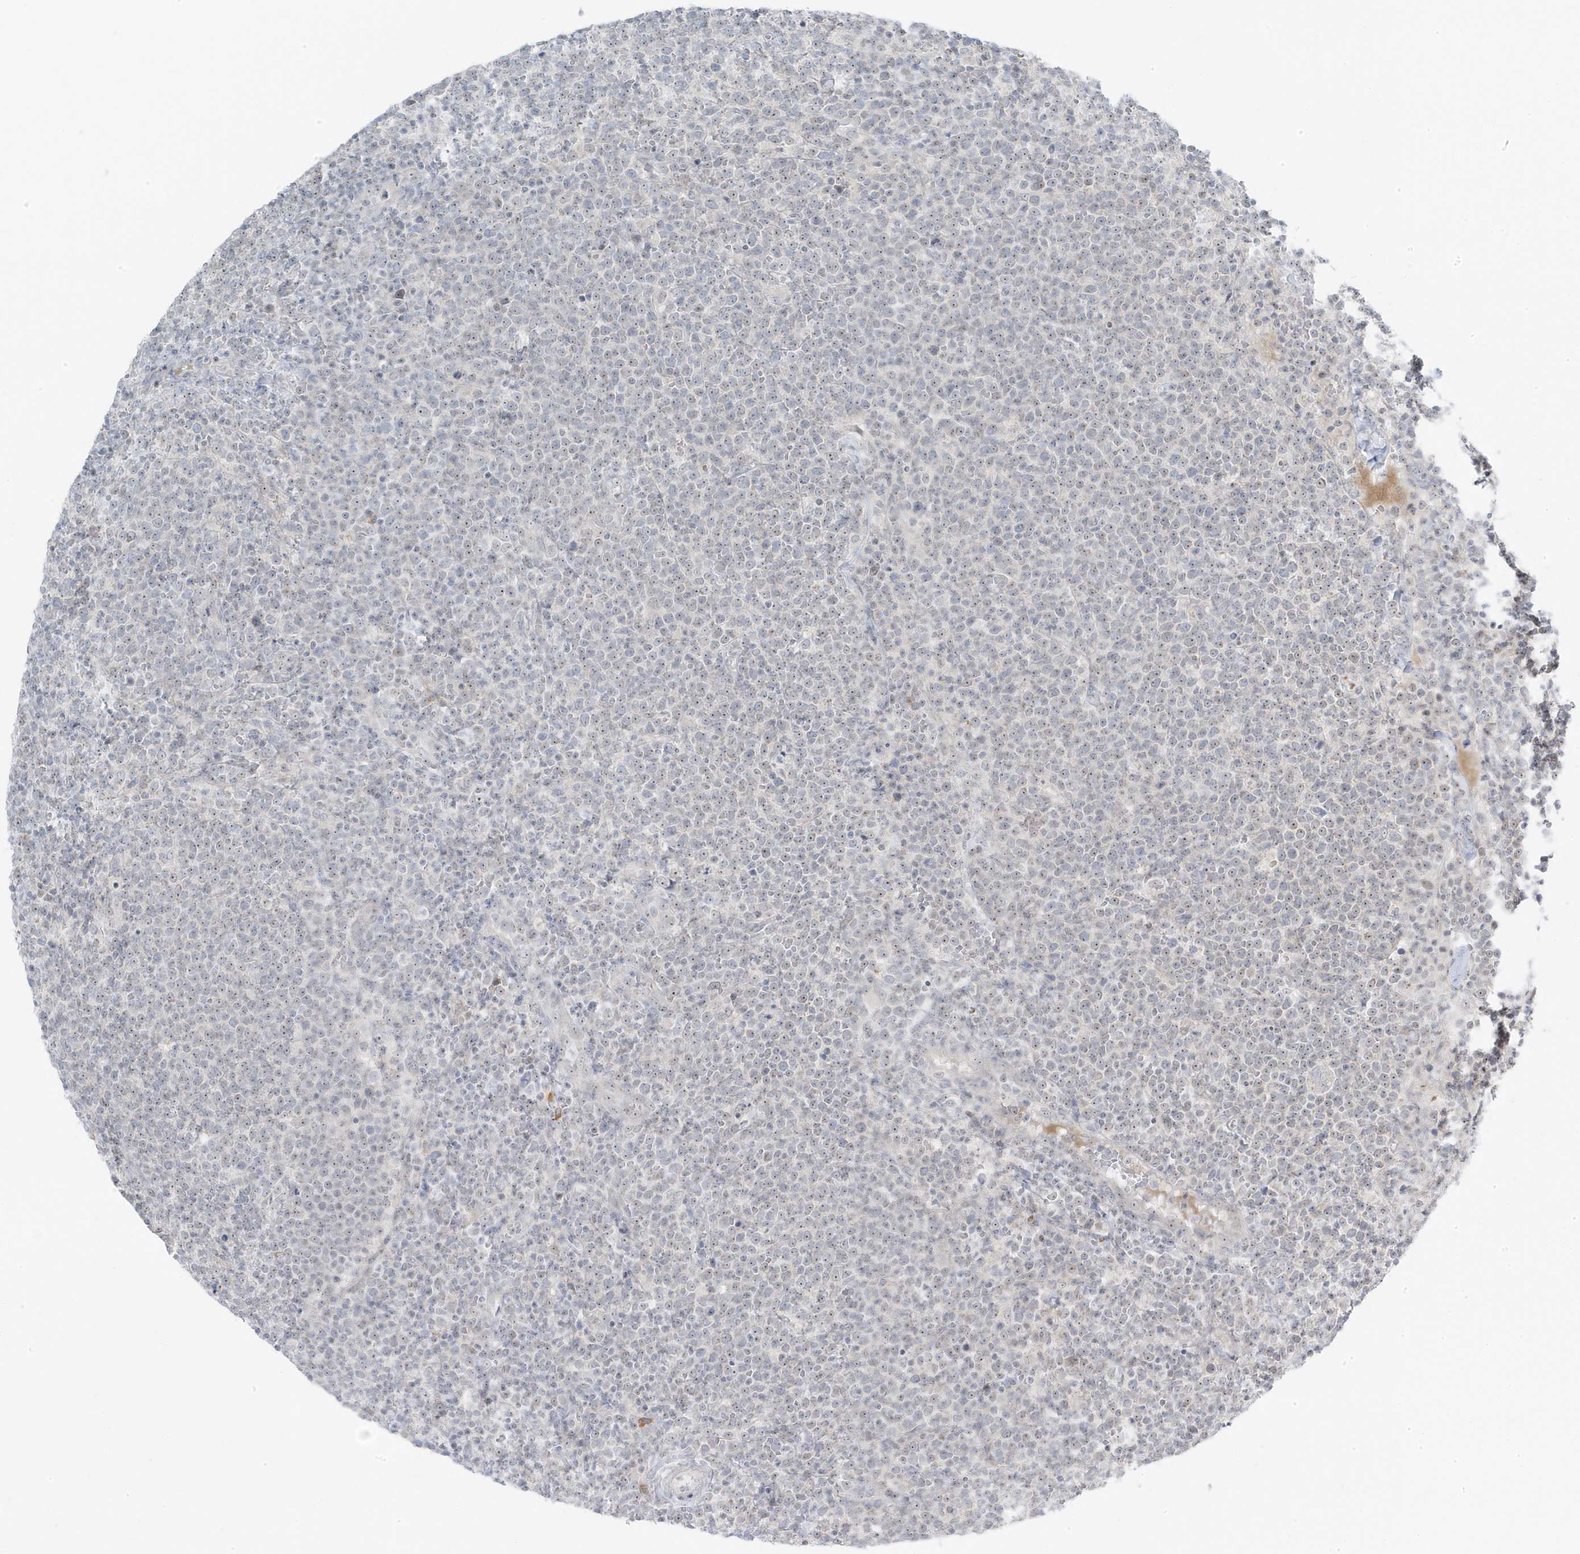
{"staining": {"intensity": "weak", "quantity": "<25%", "location": "nuclear"}, "tissue": "lymphoma", "cell_type": "Tumor cells", "image_type": "cancer", "snomed": [{"axis": "morphology", "description": "Malignant lymphoma, non-Hodgkin's type, High grade"}, {"axis": "topography", "description": "Lymph node"}], "caption": "Immunohistochemical staining of human high-grade malignant lymphoma, non-Hodgkin's type displays no significant staining in tumor cells.", "gene": "TSEN15", "patient": {"sex": "male", "age": 61}}